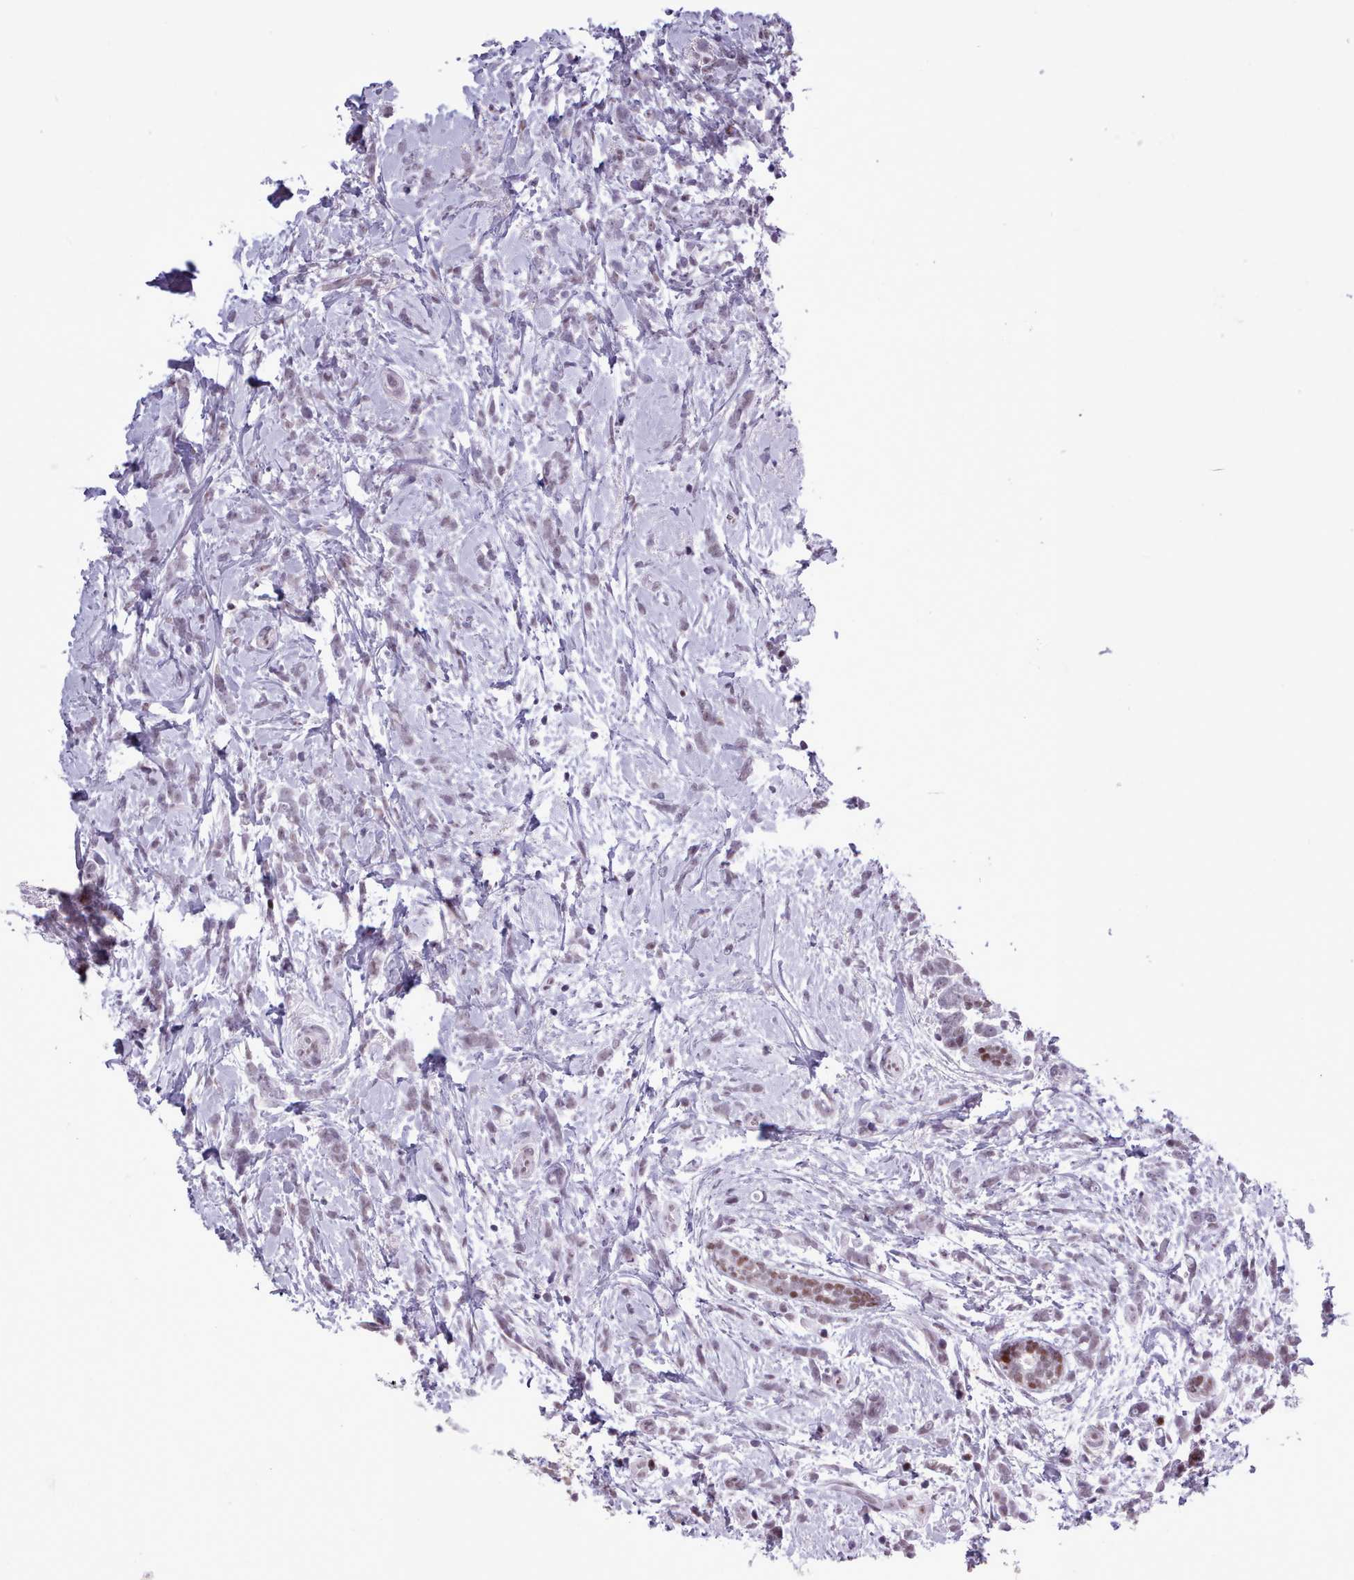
{"staining": {"intensity": "weak", "quantity": ">75%", "location": "nuclear"}, "tissue": "breast cancer", "cell_type": "Tumor cells", "image_type": "cancer", "snomed": [{"axis": "morphology", "description": "Lobular carcinoma"}, {"axis": "topography", "description": "Breast"}], "caption": "Lobular carcinoma (breast) stained with DAB immunohistochemistry (IHC) exhibits low levels of weak nuclear staining in approximately >75% of tumor cells. (DAB (3,3'-diaminobenzidine) IHC with brightfield microscopy, high magnification).", "gene": "SRSF4", "patient": {"sex": "female", "age": 58}}